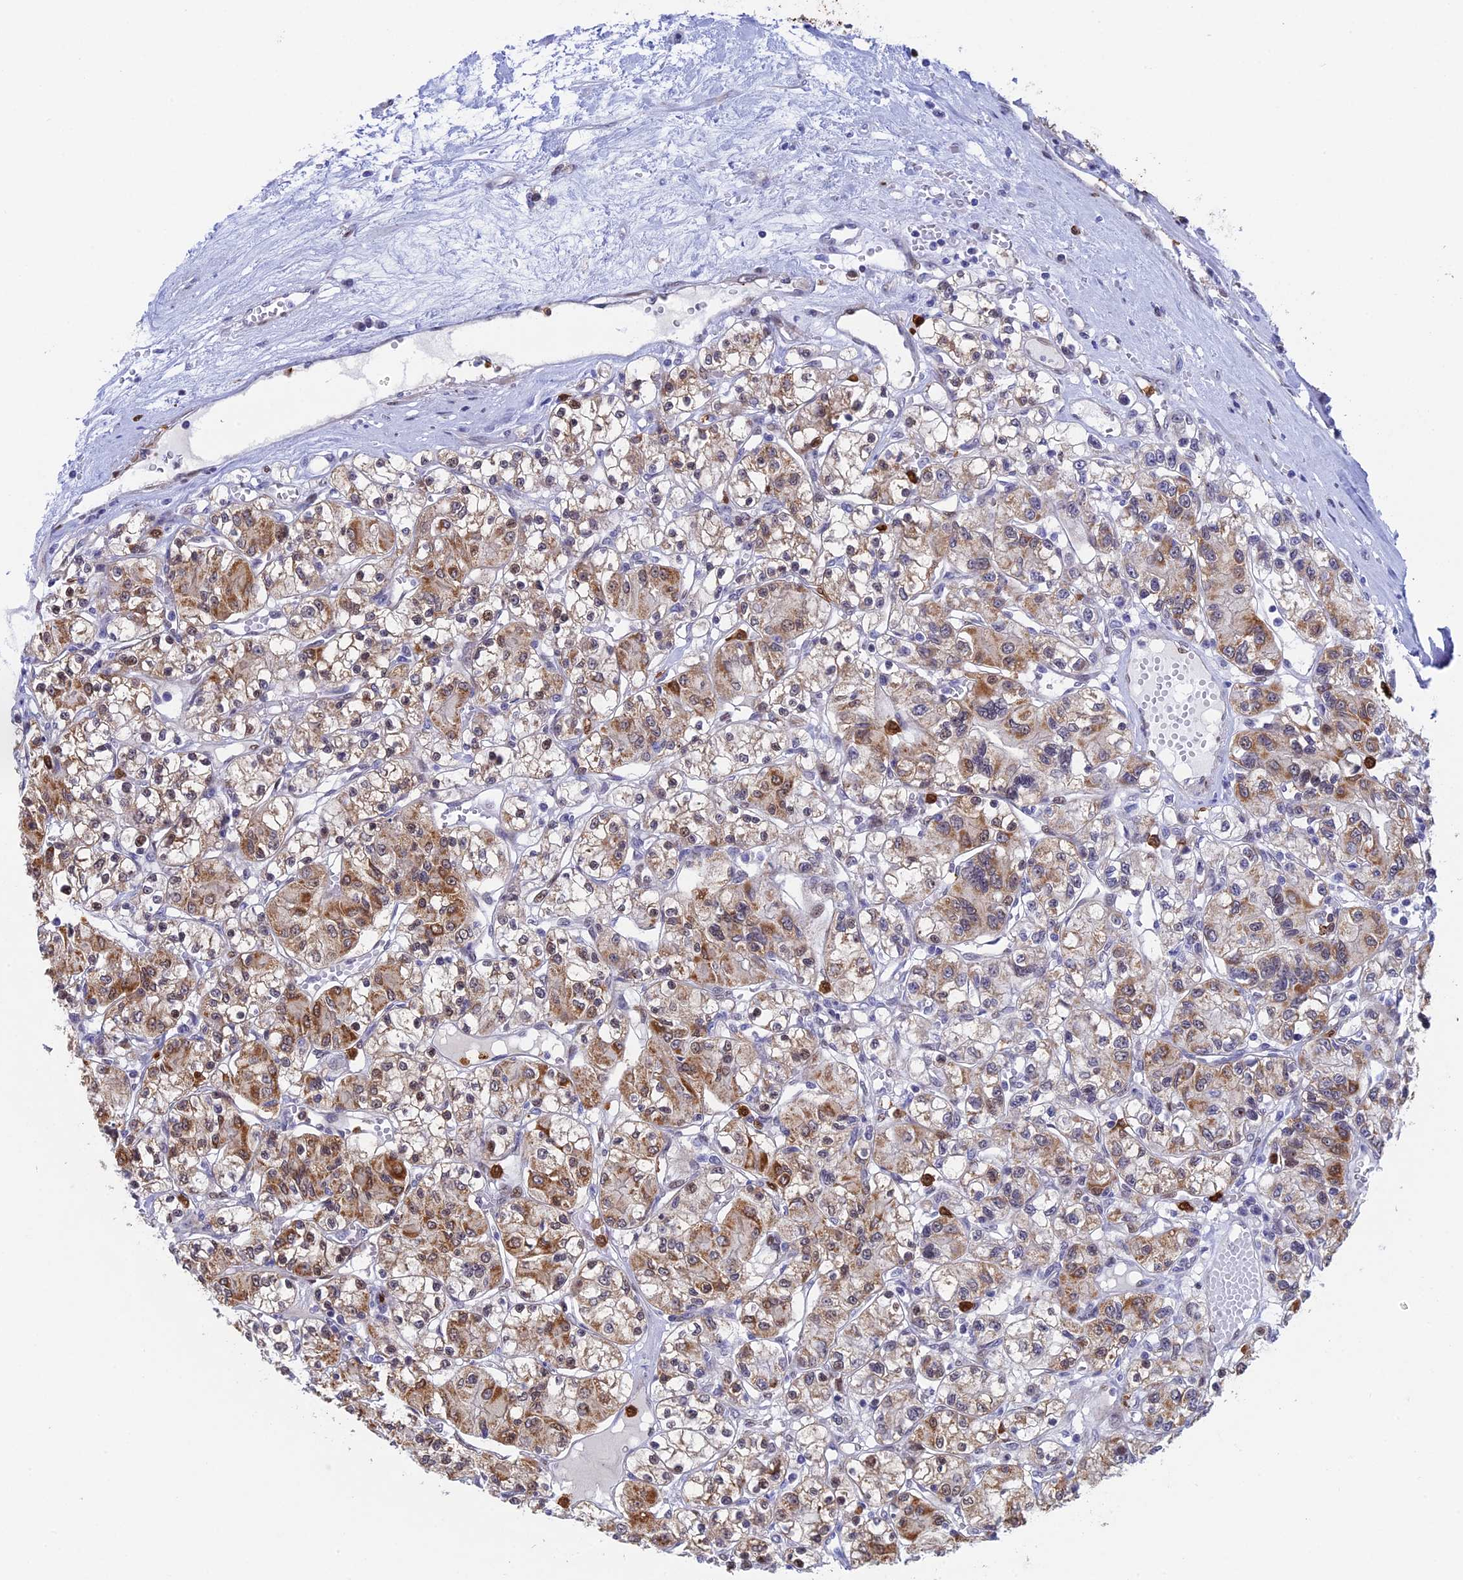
{"staining": {"intensity": "moderate", "quantity": ">75%", "location": "cytoplasmic/membranous"}, "tissue": "renal cancer", "cell_type": "Tumor cells", "image_type": "cancer", "snomed": [{"axis": "morphology", "description": "Adenocarcinoma, NOS"}, {"axis": "topography", "description": "Kidney"}], "caption": "Protein staining of adenocarcinoma (renal) tissue exhibits moderate cytoplasmic/membranous expression in about >75% of tumor cells. (DAB IHC, brown staining for protein, blue staining for nuclei).", "gene": "SLC26A1", "patient": {"sex": "female", "age": 59}}